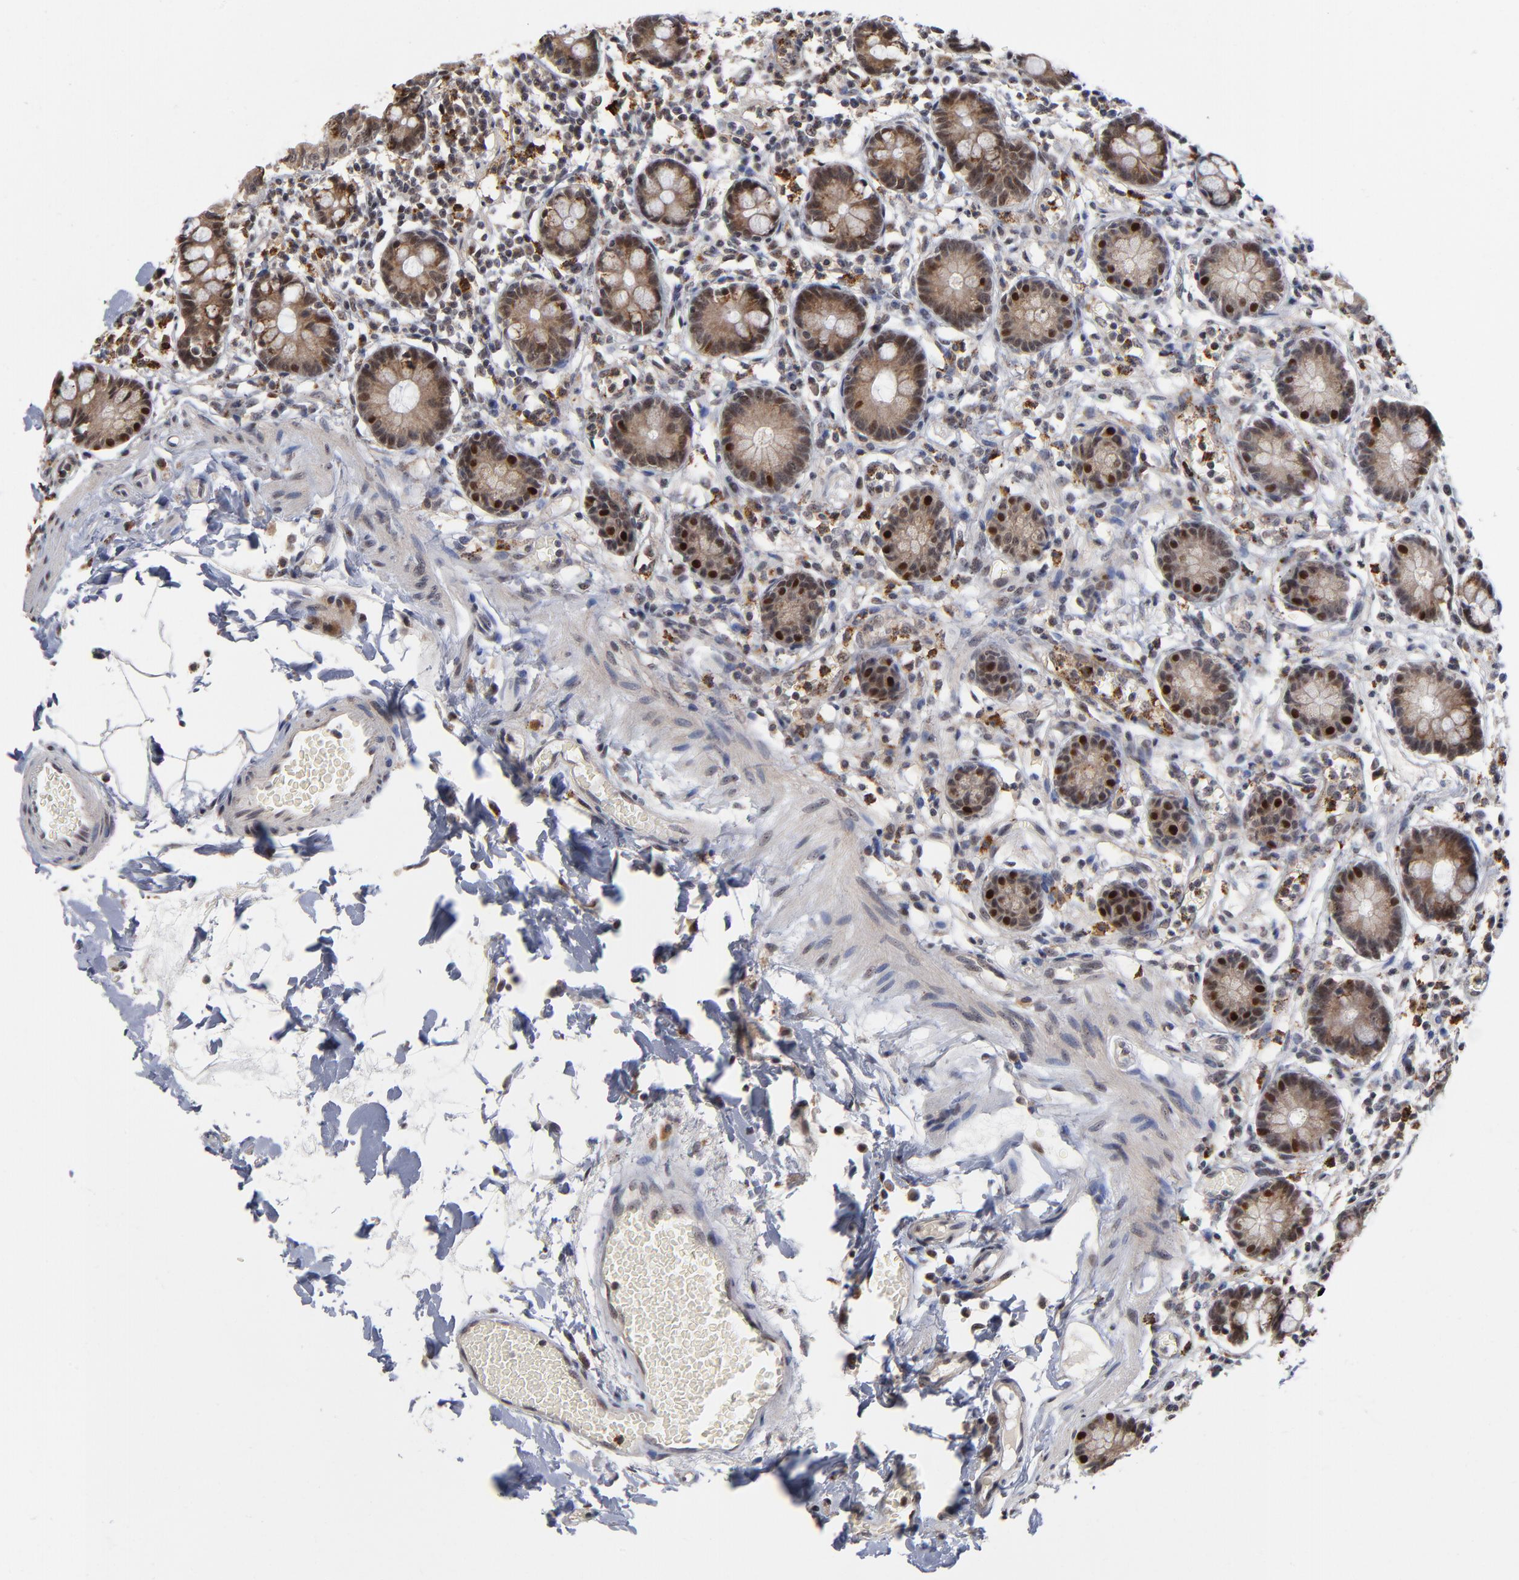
{"staining": {"intensity": "strong", "quantity": ">75%", "location": "cytoplasmic/membranous,nuclear"}, "tissue": "small intestine", "cell_type": "Glandular cells", "image_type": "normal", "snomed": [{"axis": "morphology", "description": "Normal tissue, NOS"}, {"axis": "topography", "description": "Small intestine"}], "caption": "Immunohistochemical staining of unremarkable small intestine displays strong cytoplasmic/membranous,nuclear protein positivity in about >75% of glandular cells. (Stains: DAB in brown, nuclei in blue, Microscopy: brightfield microscopy at high magnification).", "gene": "ZNF419", "patient": {"sex": "female", "age": 61}}